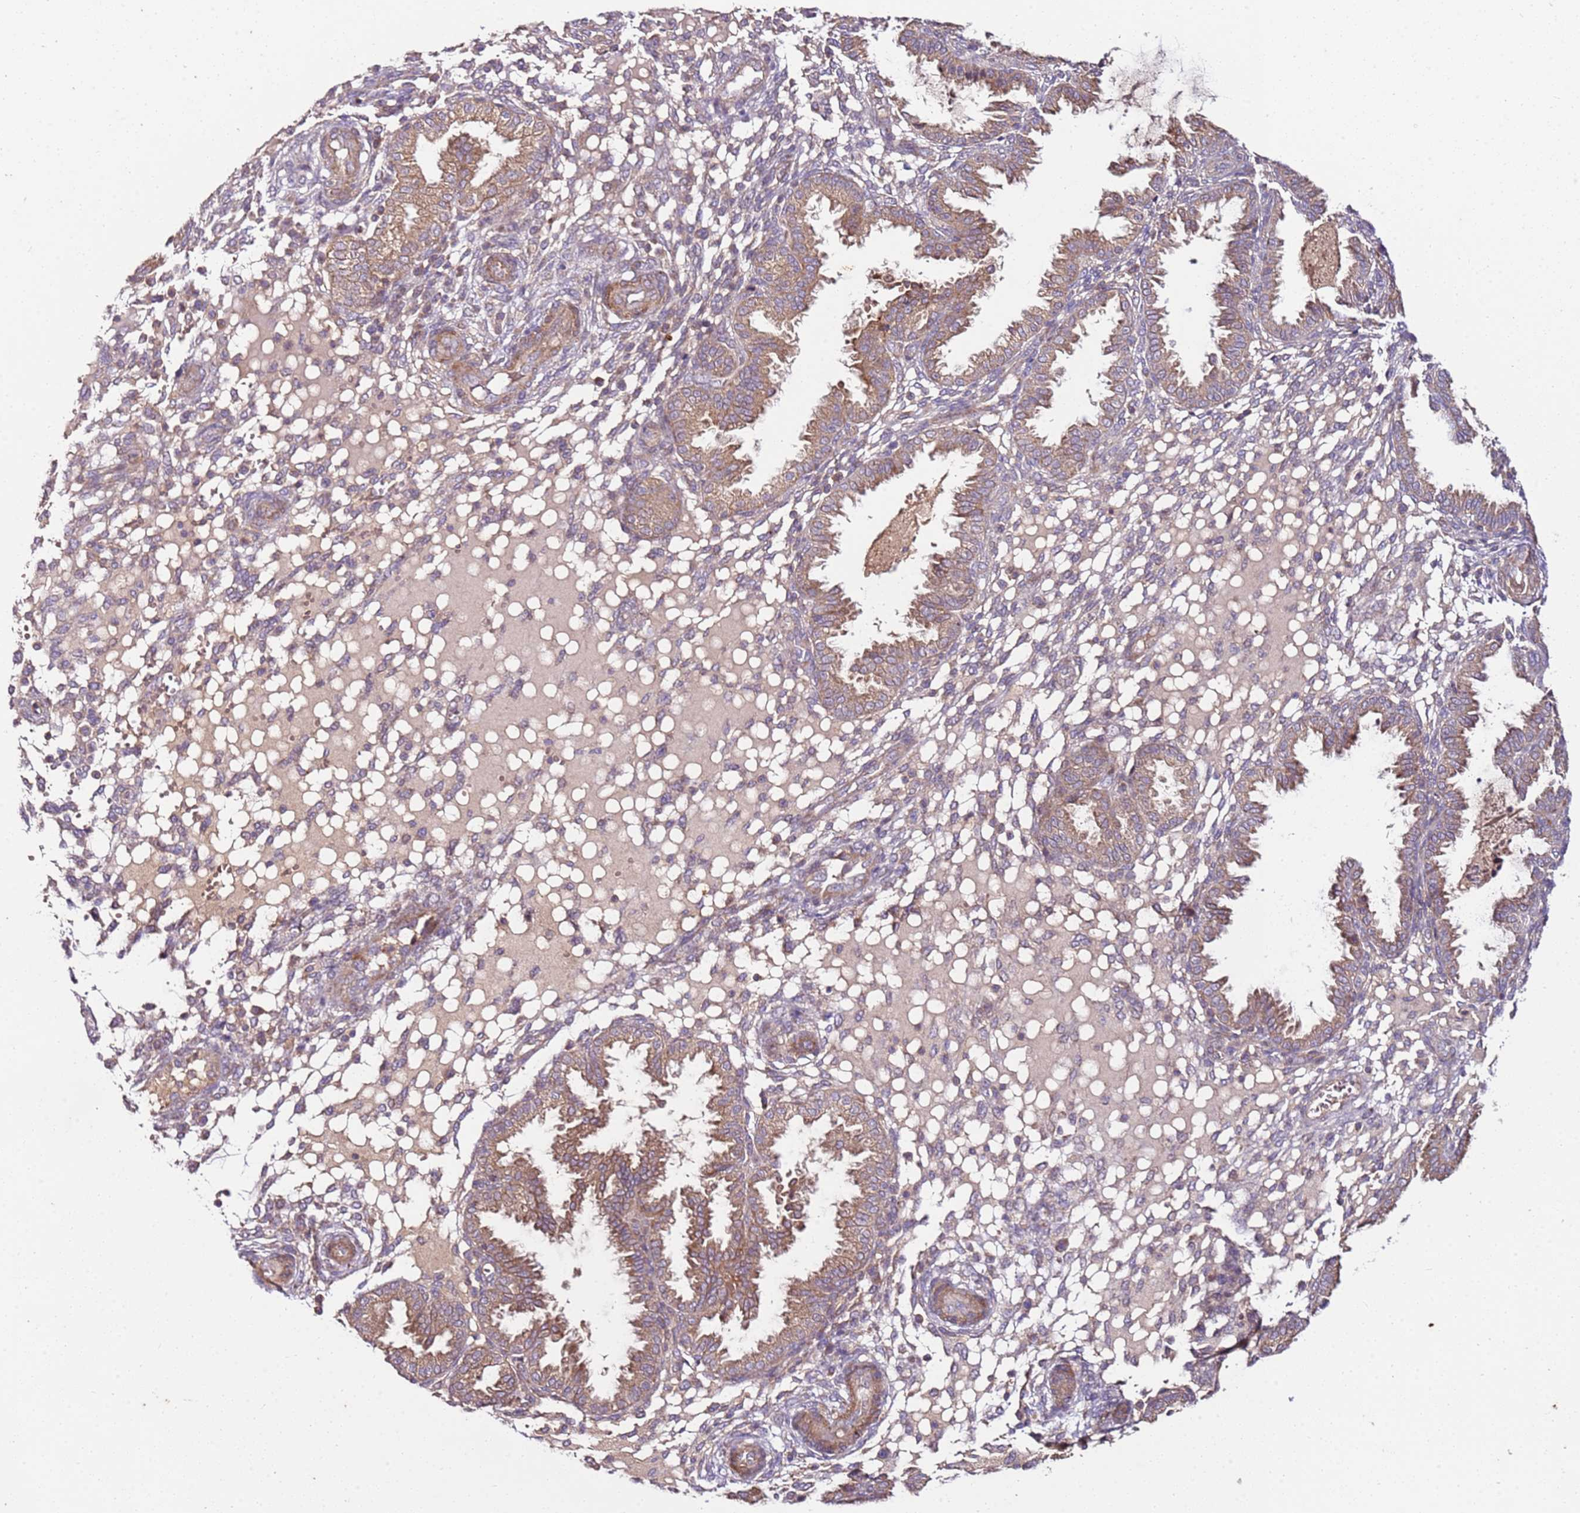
{"staining": {"intensity": "negative", "quantity": "none", "location": "none"}, "tissue": "endometrium", "cell_type": "Cells in endometrial stroma", "image_type": "normal", "snomed": [{"axis": "morphology", "description": "Normal tissue, NOS"}, {"axis": "topography", "description": "Endometrium"}], "caption": "DAB (3,3'-diaminobenzidine) immunohistochemical staining of normal endometrium exhibits no significant staining in cells in endometrial stroma. The staining was performed using DAB to visualize the protein expression in brown, while the nuclei were stained in blue with hematoxylin (Magnification: 20x).", "gene": "KRTAP21", "patient": {"sex": "female", "age": 33}}